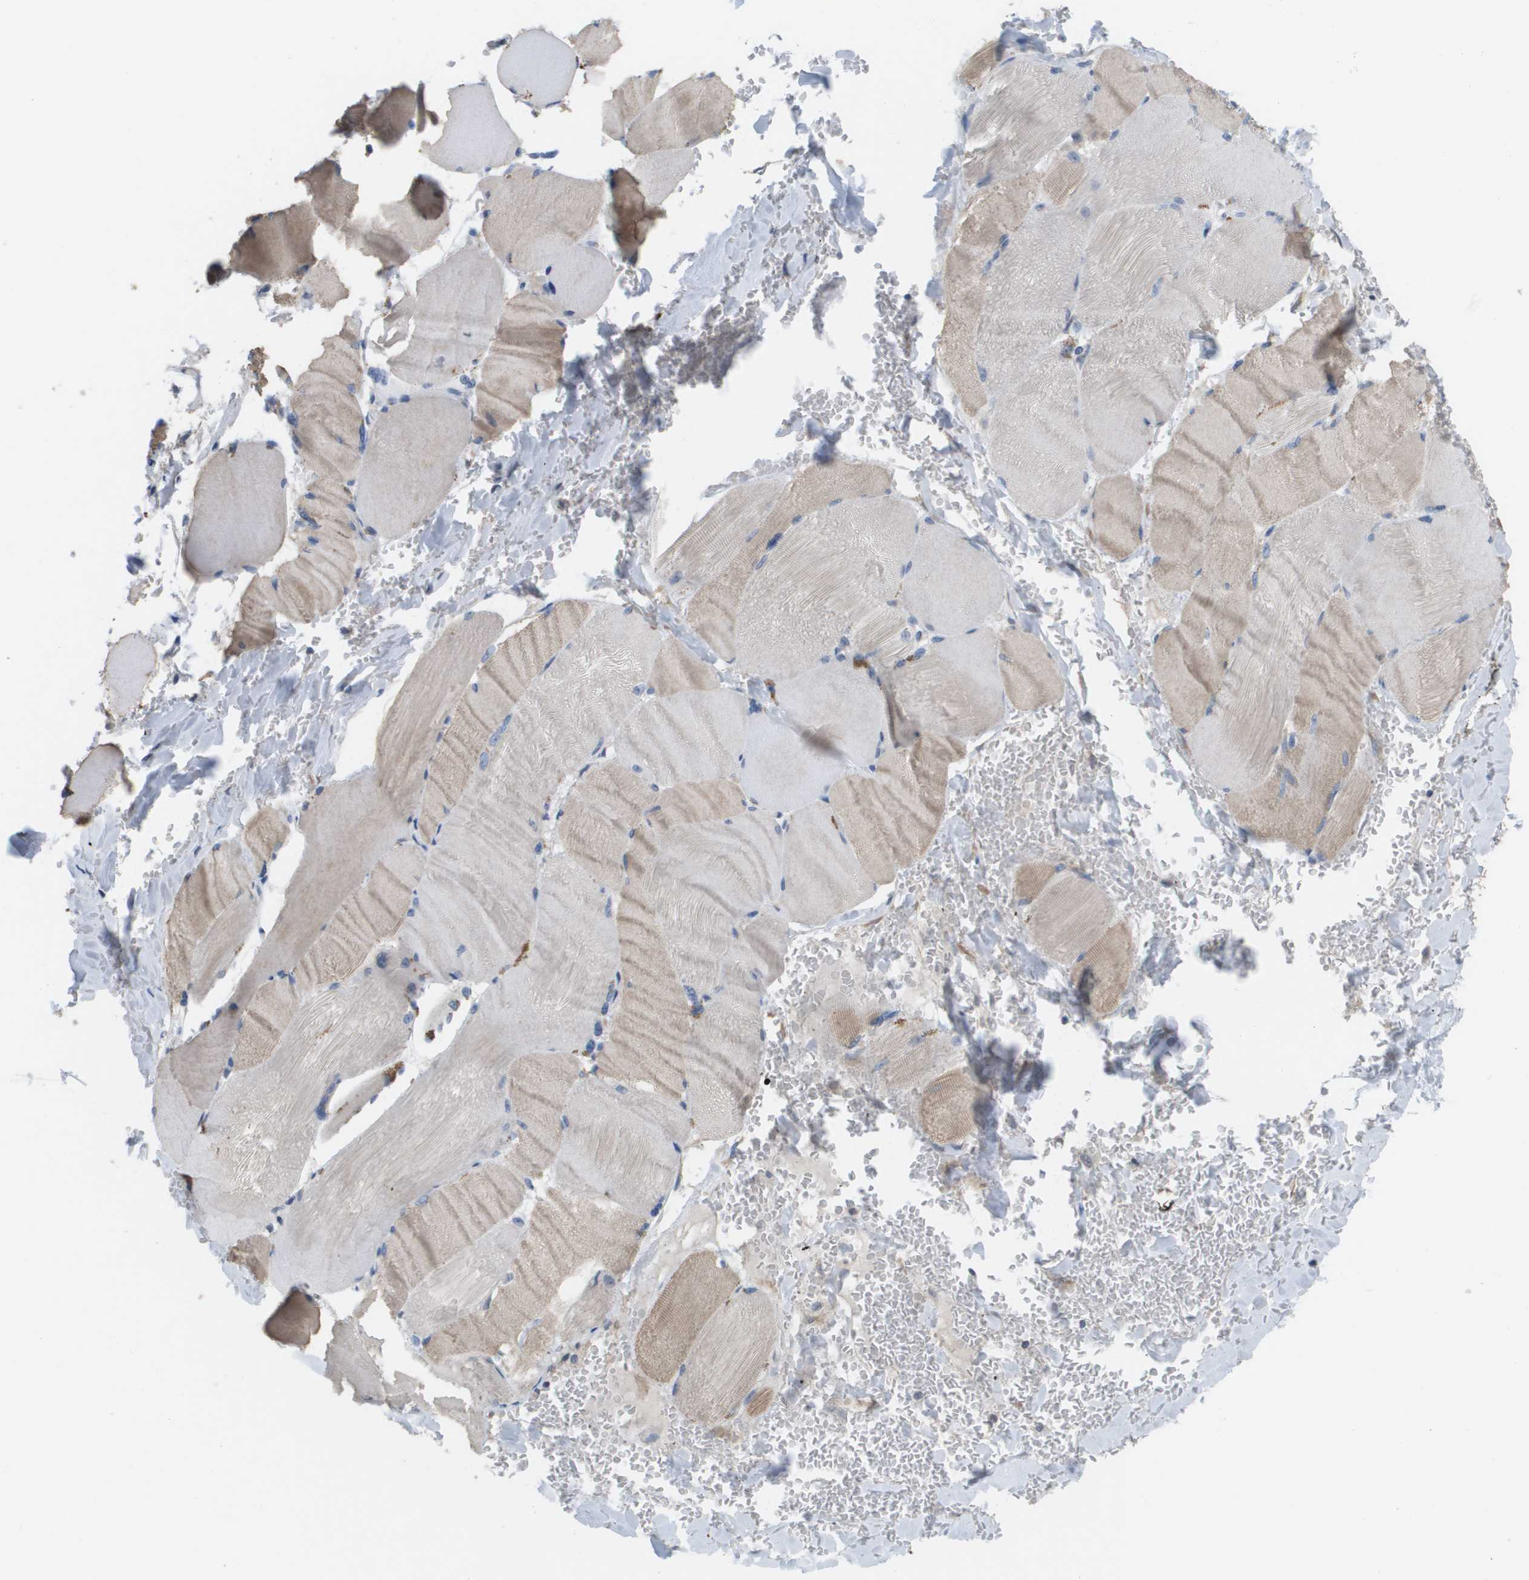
{"staining": {"intensity": "weak", "quantity": "25%-75%", "location": "cytoplasmic/membranous"}, "tissue": "skeletal muscle", "cell_type": "Myocytes", "image_type": "normal", "snomed": [{"axis": "morphology", "description": "Normal tissue, NOS"}, {"axis": "topography", "description": "Skin"}, {"axis": "topography", "description": "Skeletal muscle"}], "caption": "A micrograph showing weak cytoplasmic/membranous positivity in approximately 25%-75% of myocytes in normal skeletal muscle, as visualized by brown immunohistochemical staining.", "gene": "MARCHF8", "patient": {"sex": "male", "age": 83}}